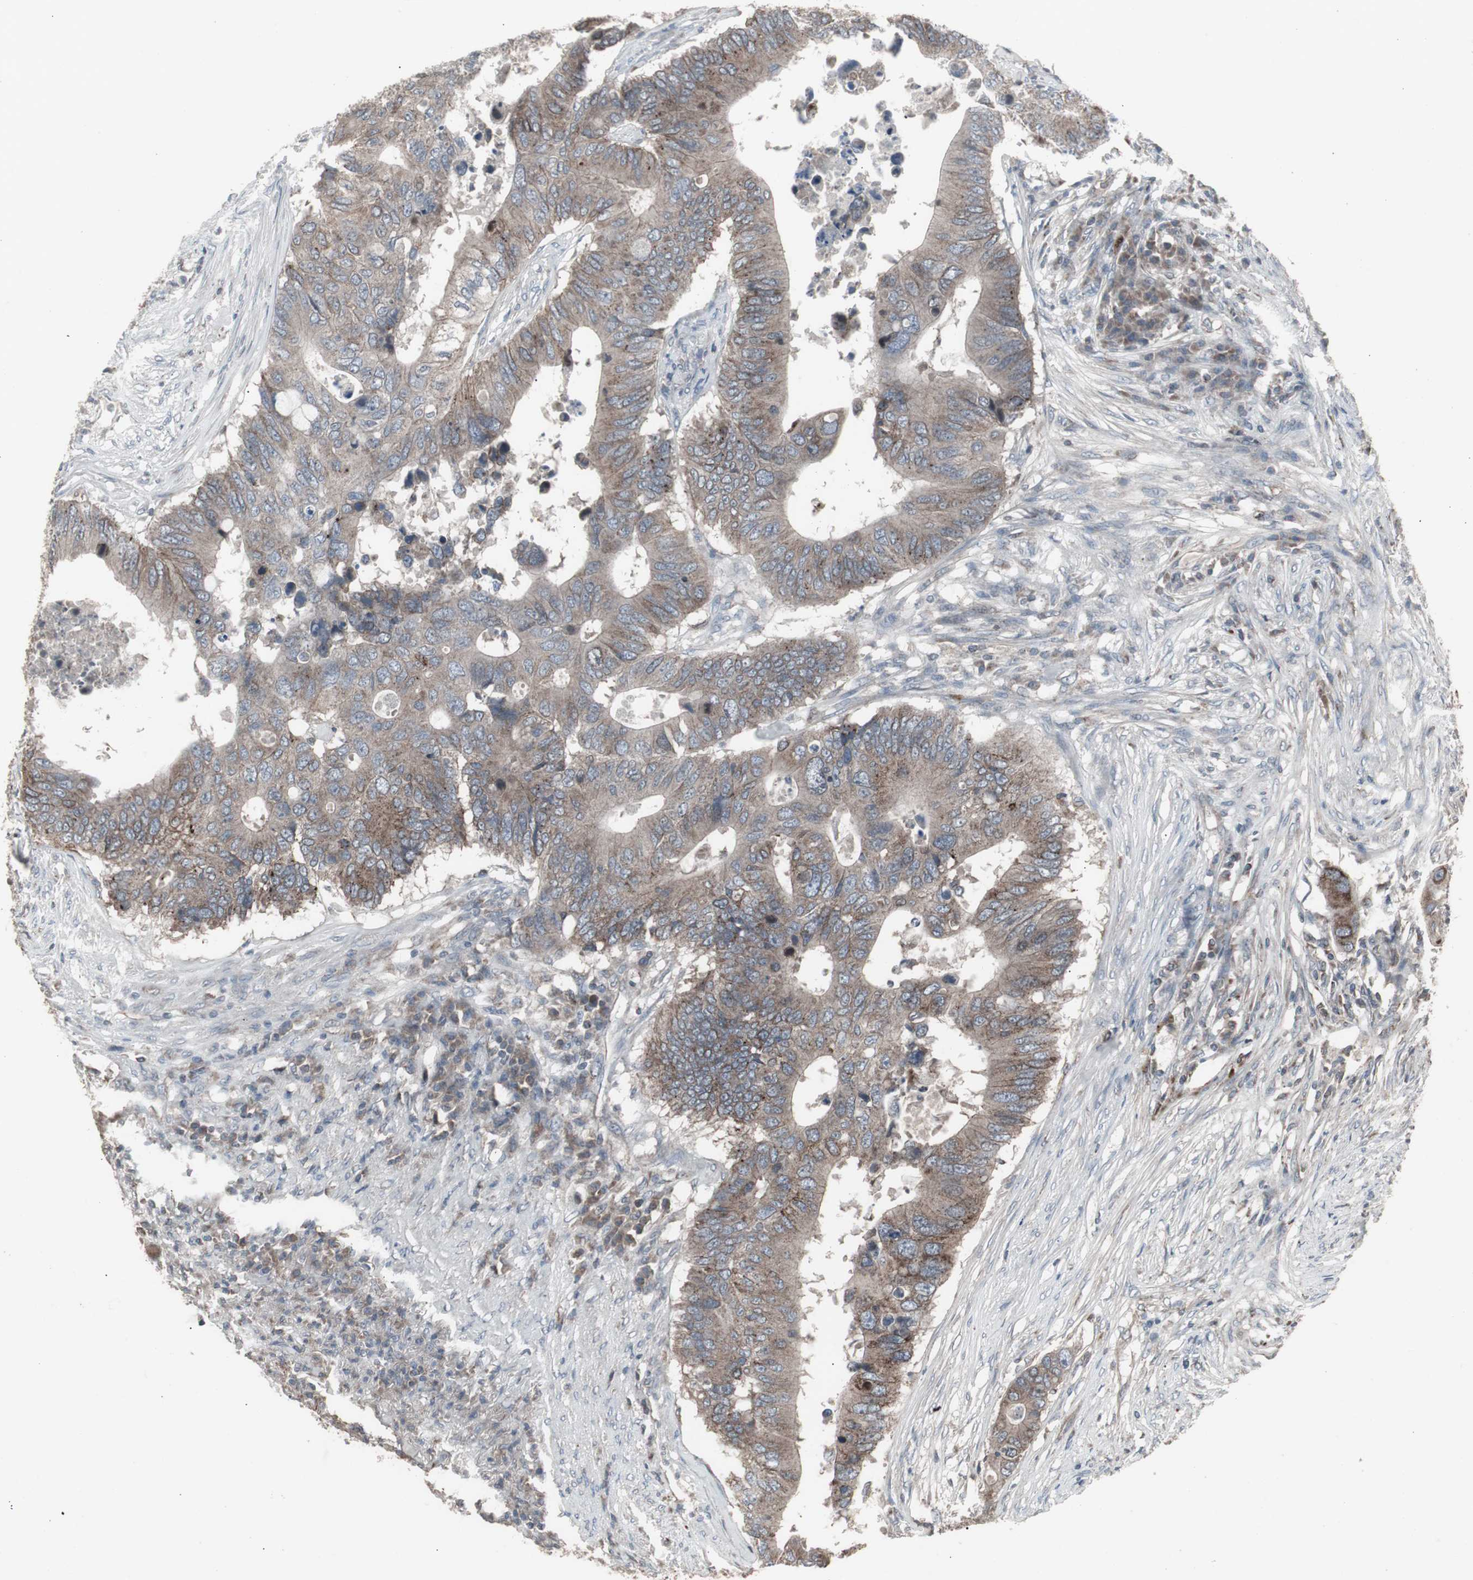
{"staining": {"intensity": "weak", "quantity": ">75%", "location": "cytoplasmic/membranous"}, "tissue": "colorectal cancer", "cell_type": "Tumor cells", "image_type": "cancer", "snomed": [{"axis": "morphology", "description": "Adenocarcinoma, NOS"}, {"axis": "topography", "description": "Colon"}], "caption": "Adenocarcinoma (colorectal) stained for a protein shows weak cytoplasmic/membranous positivity in tumor cells.", "gene": "SSTR2", "patient": {"sex": "male", "age": 71}}